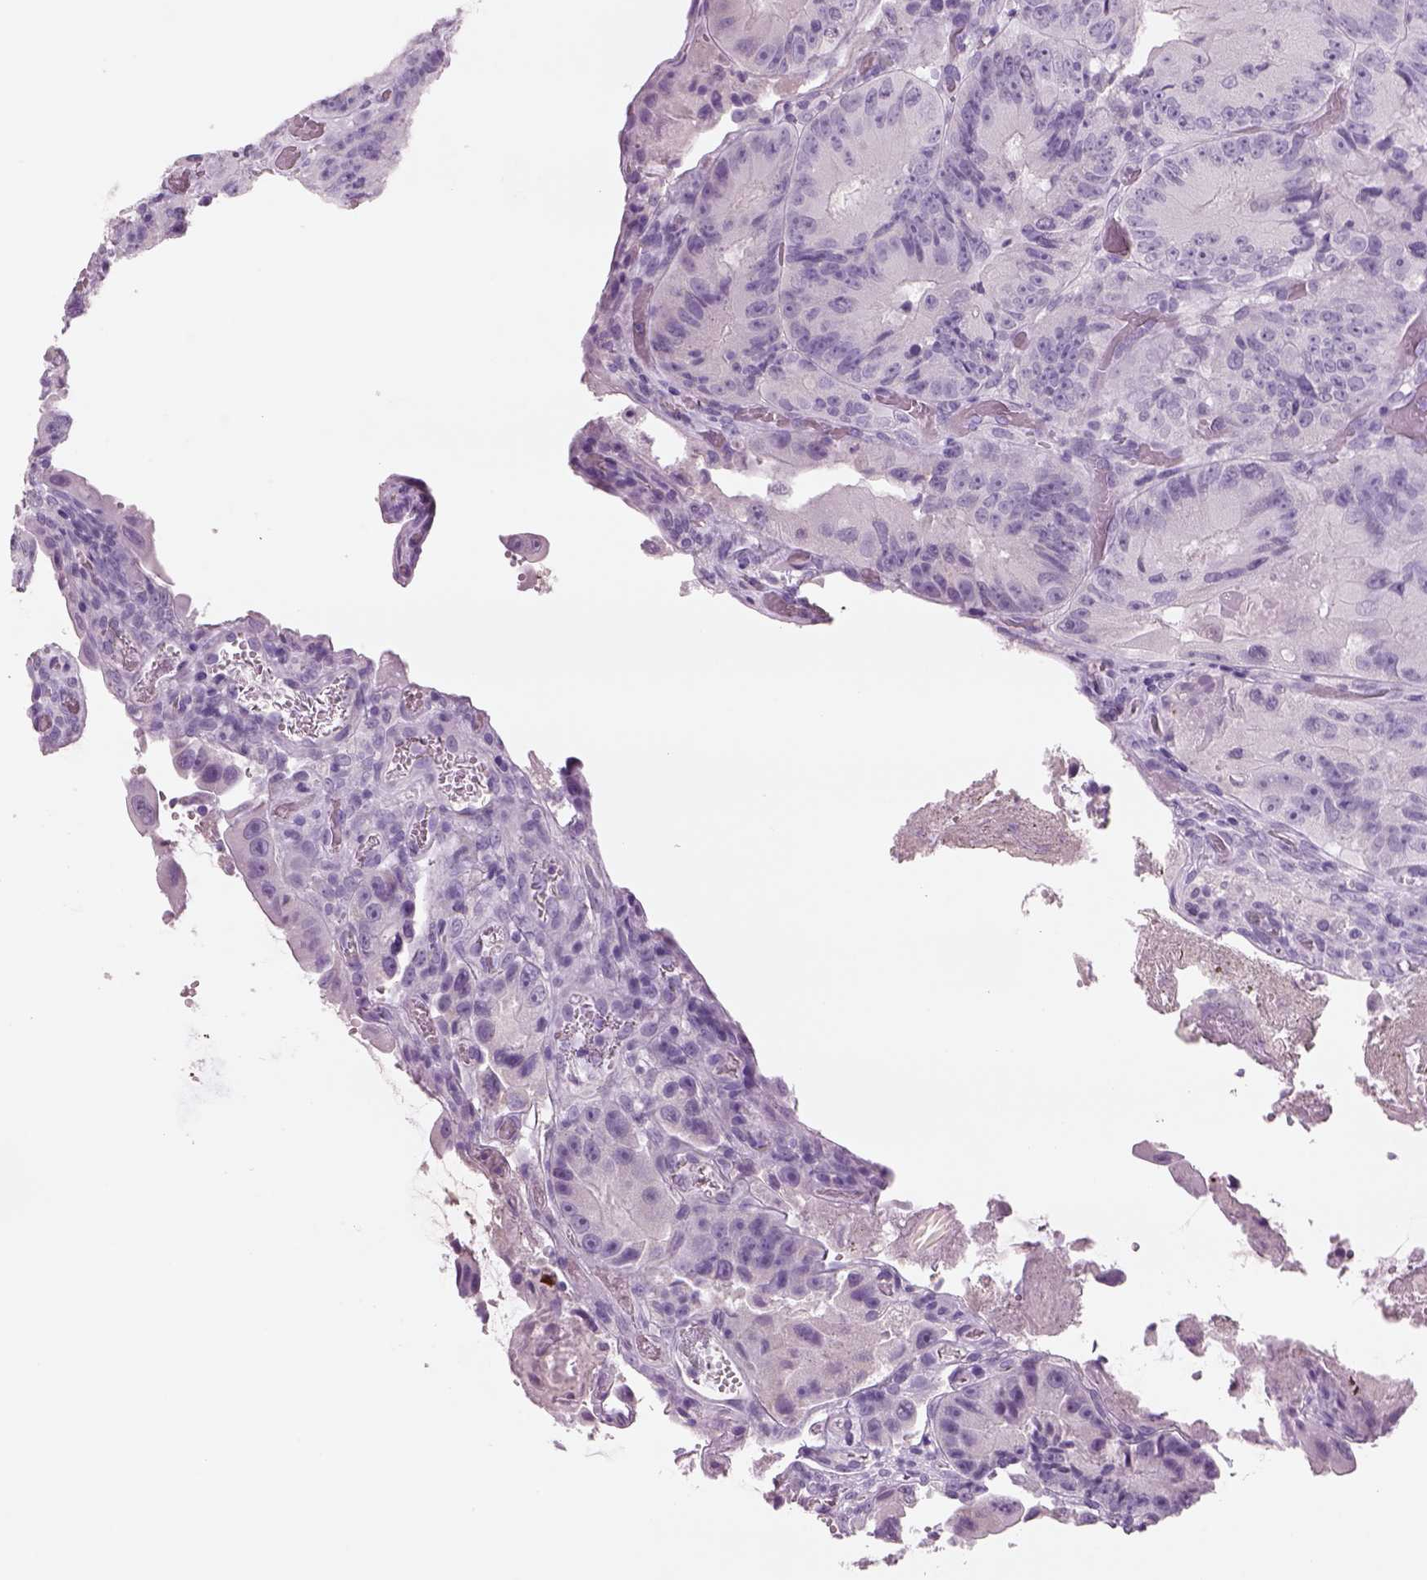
{"staining": {"intensity": "negative", "quantity": "none", "location": "none"}, "tissue": "colorectal cancer", "cell_type": "Tumor cells", "image_type": "cancer", "snomed": [{"axis": "morphology", "description": "Adenocarcinoma, NOS"}, {"axis": "topography", "description": "Colon"}], "caption": "High power microscopy photomicrograph of an immunohistochemistry (IHC) photomicrograph of colorectal cancer, revealing no significant positivity in tumor cells.", "gene": "RHO", "patient": {"sex": "female", "age": 86}}